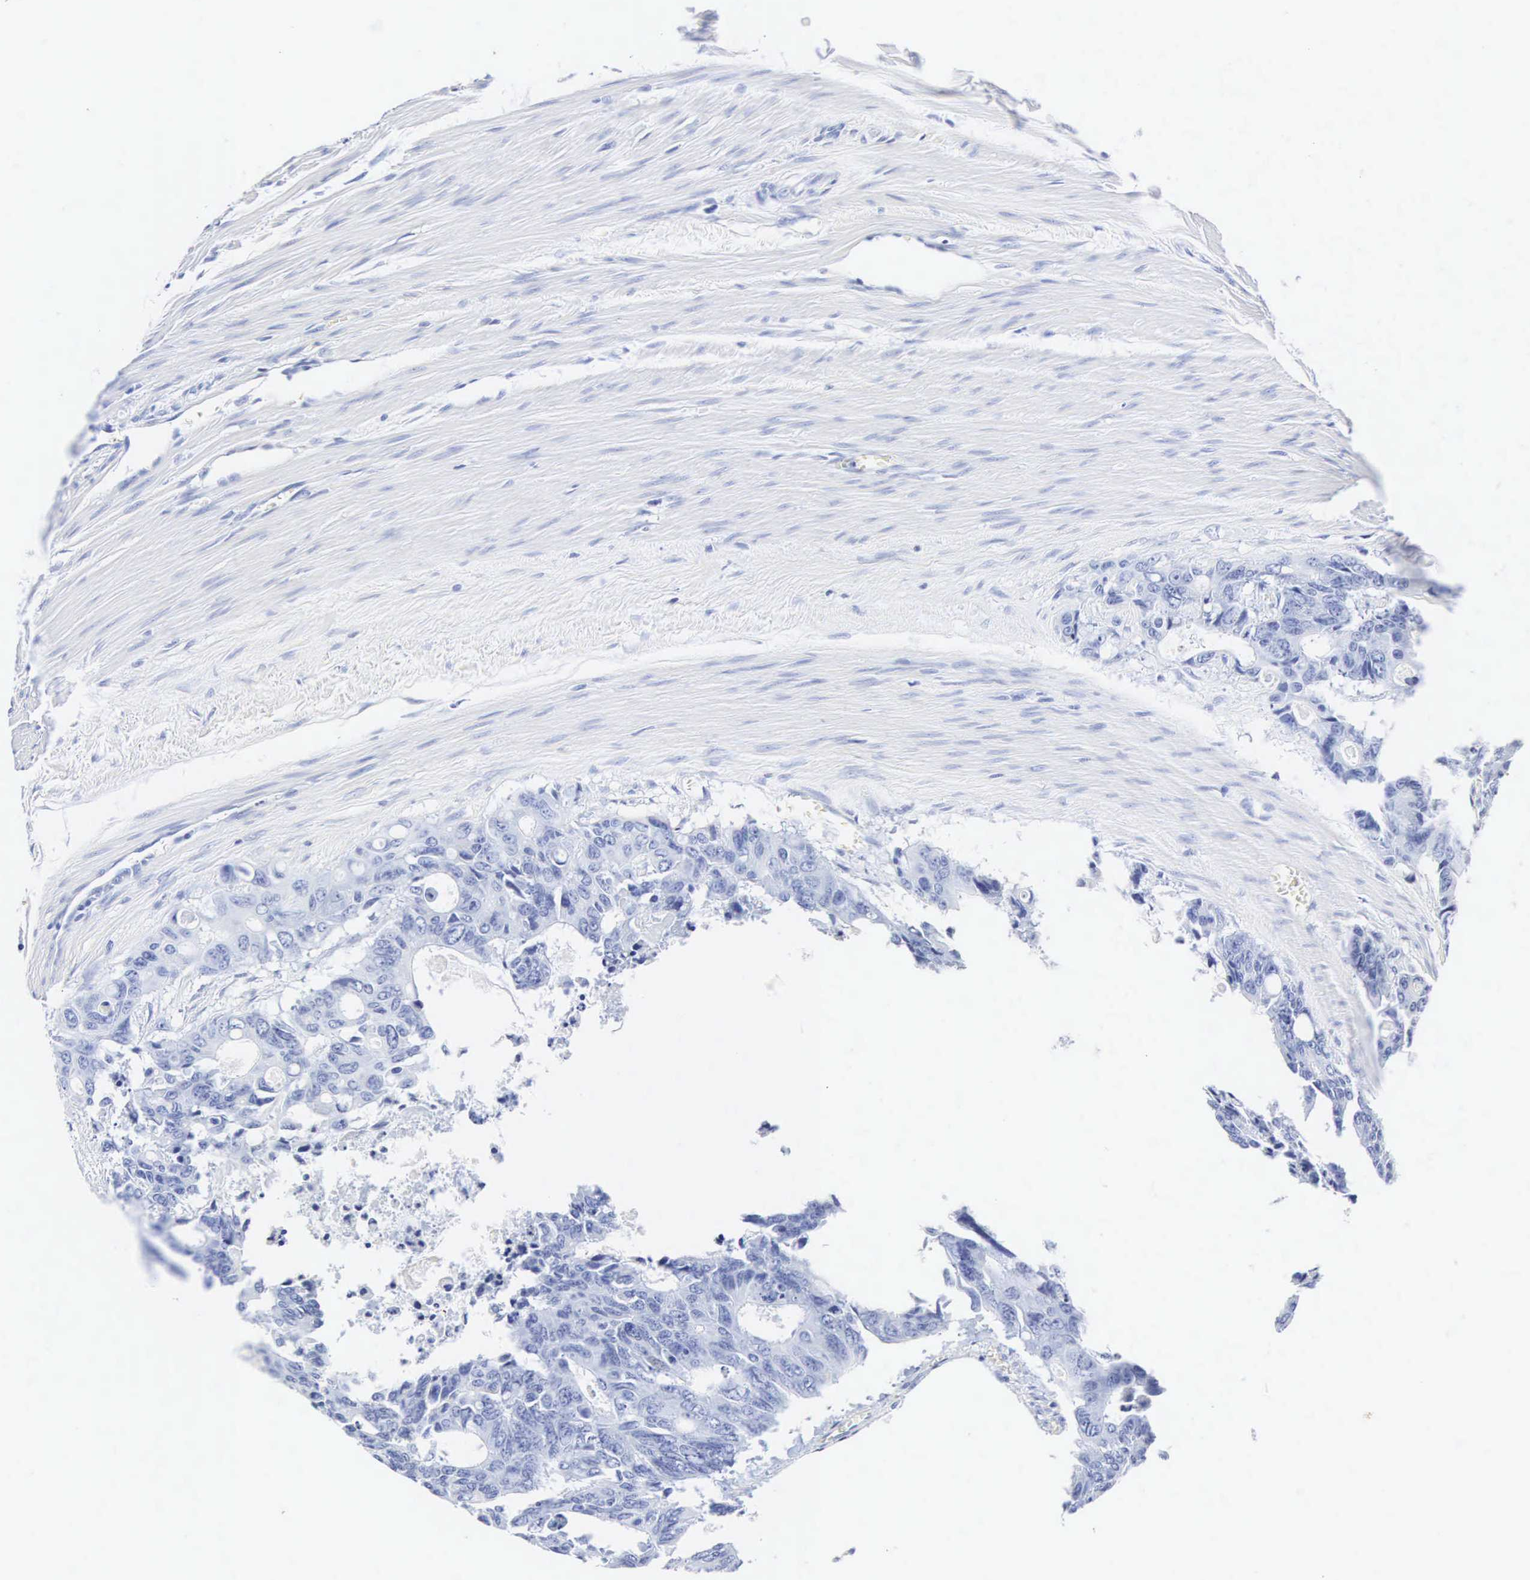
{"staining": {"intensity": "negative", "quantity": "none", "location": "none"}, "tissue": "colorectal cancer", "cell_type": "Tumor cells", "image_type": "cancer", "snomed": [{"axis": "morphology", "description": "Adenocarcinoma, NOS"}, {"axis": "topography", "description": "Rectum"}], "caption": "Protein analysis of colorectal adenocarcinoma displays no significant staining in tumor cells. (Brightfield microscopy of DAB (3,3'-diaminobenzidine) immunohistochemistry at high magnification).", "gene": "INS", "patient": {"sex": "male", "age": 76}}